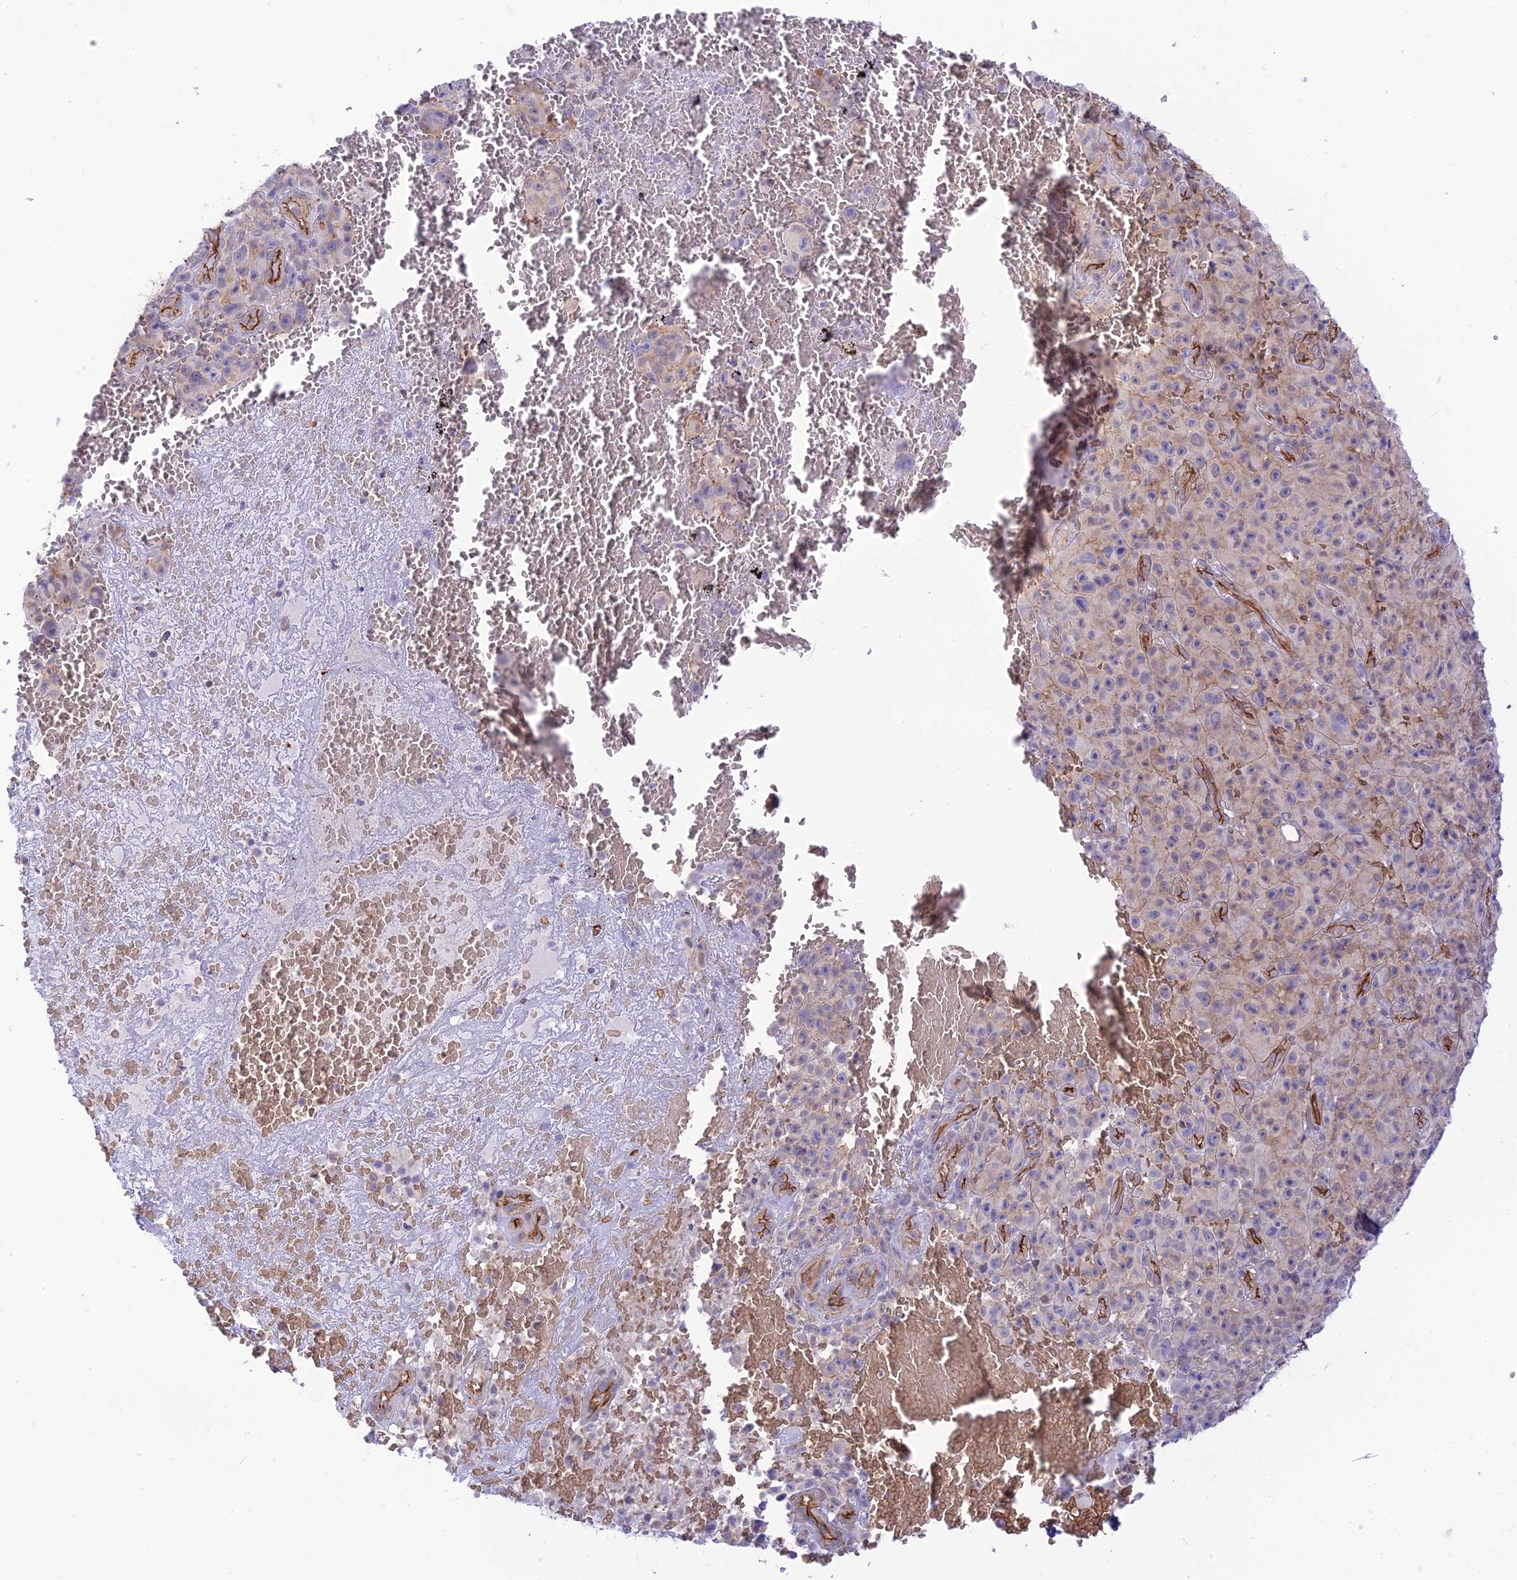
{"staining": {"intensity": "weak", "quantity": "25%-75%", "location": "cytoplasmic/membranous"}, "tissue": "melanoma", "cell_type": "Tumor cells", "image_type": "cancer", "snomed": [{"axis": "morphology", "description": "Malignant melanoma, NOS"}, {"axis": "topography", "description": "Skin"}], "caption": "This is an image of immunohistochemistry (IHC) staining of malignant melanoma, which shows weak positivity in the cytoplasmic/membranous of tumor cells.", "gene": "YPEL5", "patient": {"sex": "female", "age": 82}}